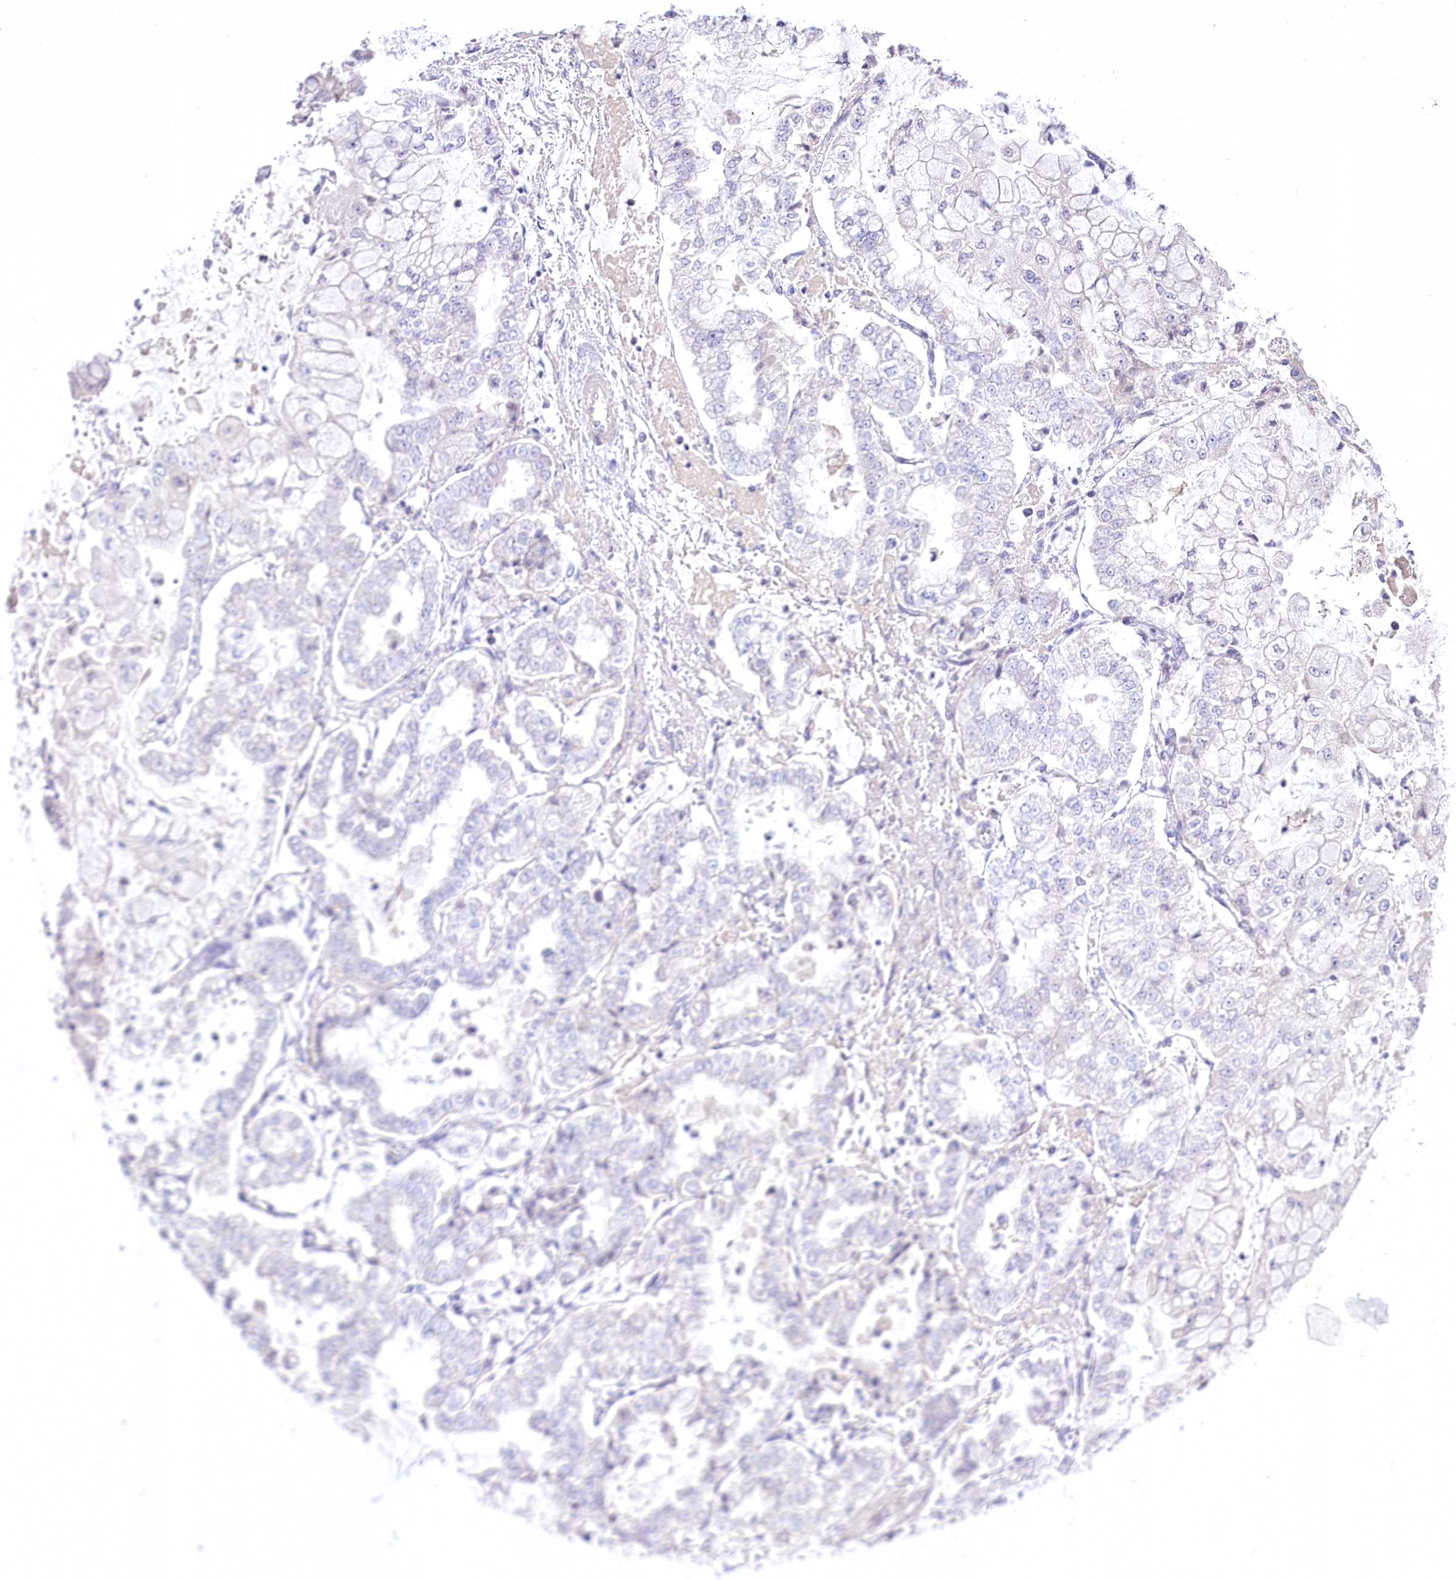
{"staining": {"intensity": "negative", "quantity": "none", "location": "none"}, "tissue": "stomach cancer", "cell_type": "Tumor cells", "image_type": "cancer", "snomed": [{"axis": "morphology", "description": "Adenocarcinoma, NOS"}, {"axis": "topography", "description": "Stomach"}], "caption": "IHC of stomach cancer shows no positivity in tumor cells.", "gene": "HELT", "patient": {"sex": "male", "age": 76}}